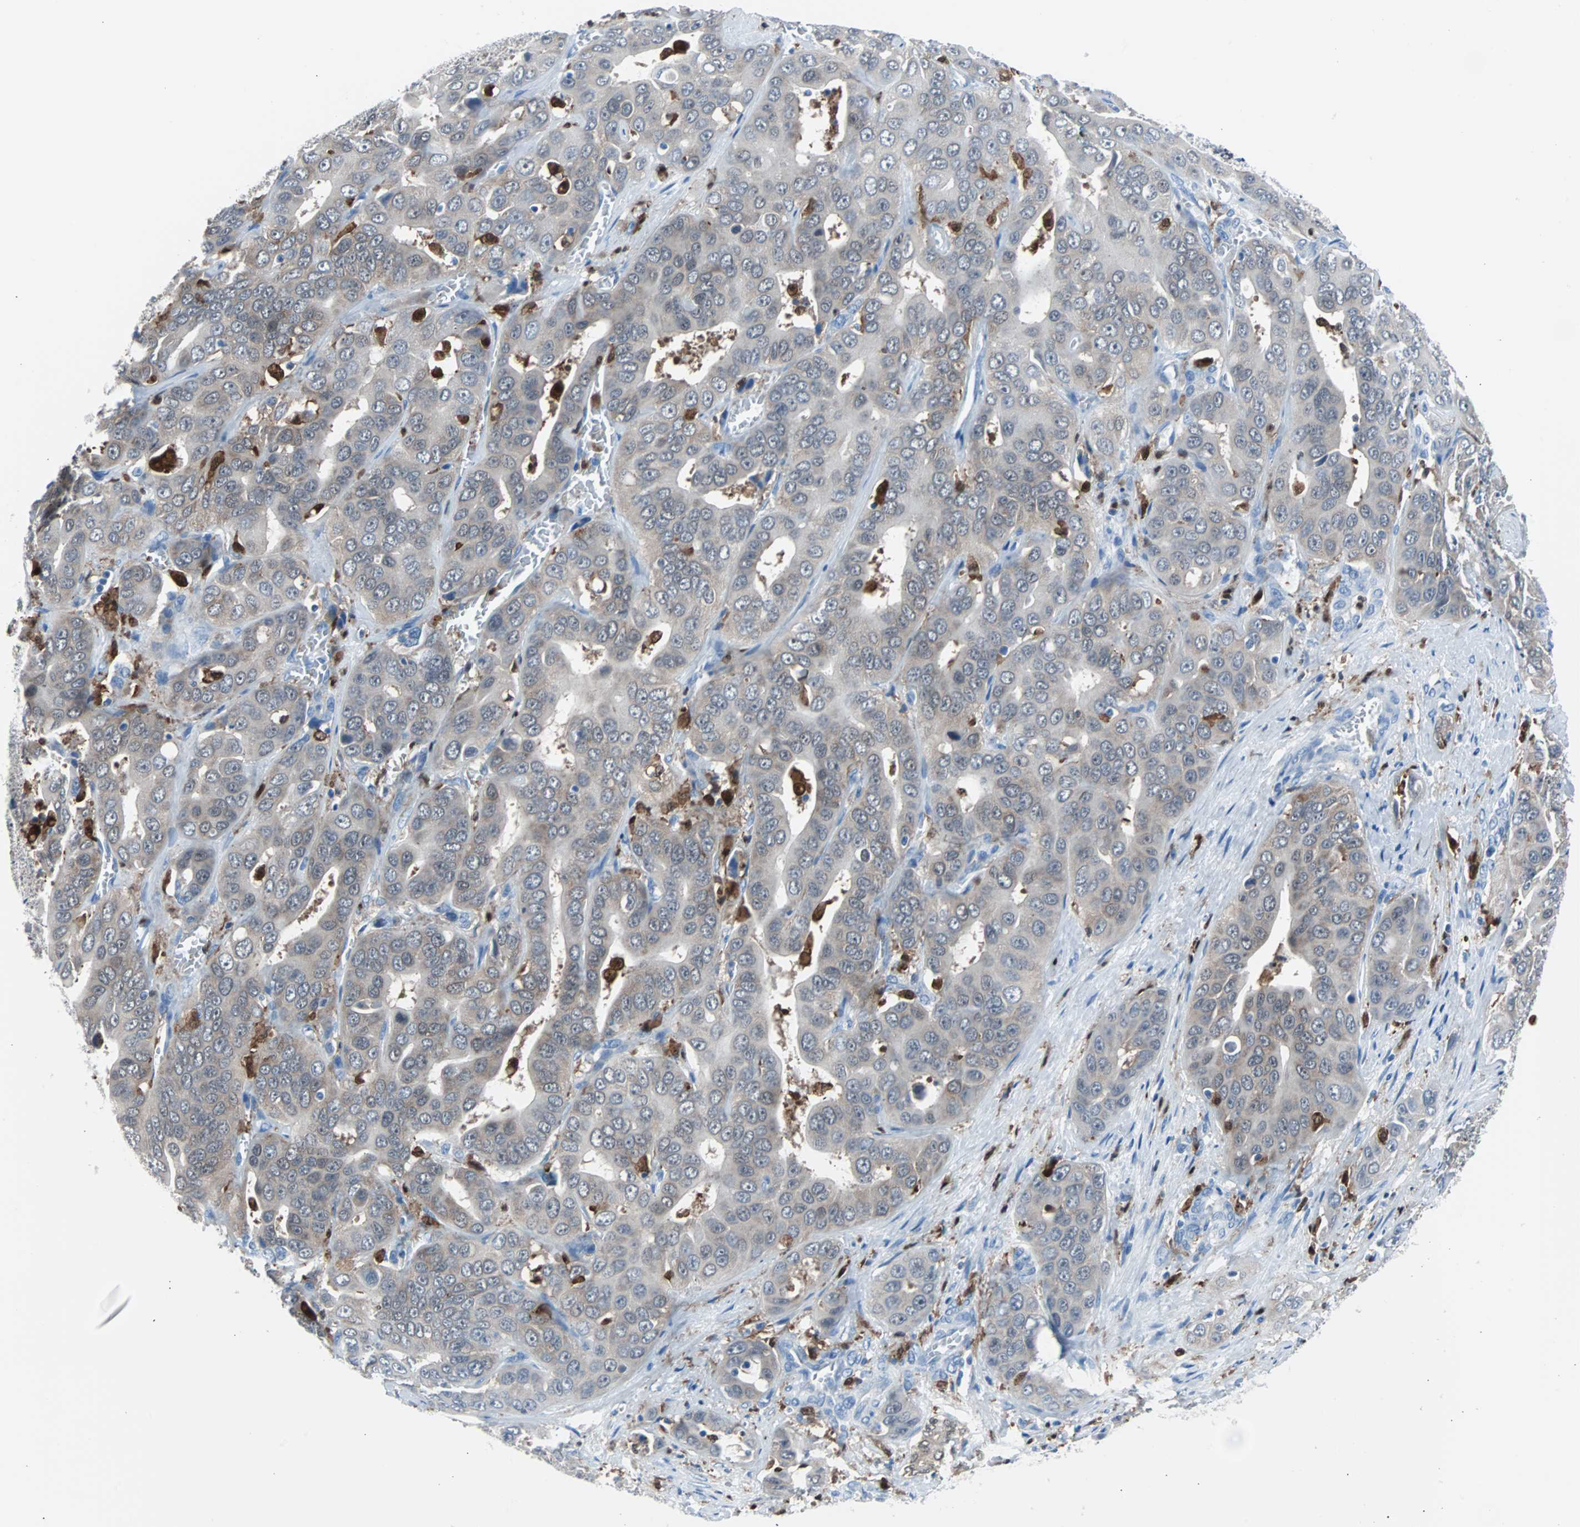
{"staining": {"intensity": "weak", "quantity": ">75%", "location": "cytoplasmic/membranous"}, "tissue": "liver cancer", "cell_type": "Tumor cells", "image_type": "cancer", "snomed": [{"axis": "morphology", "description": "Cholangiocarcinoma"}, {"axis": "topography", "description": "Liver"}], "caption": "Protein positivity by immunohistochemistry exhibits weak cytoplasmic/membranous staining in about >75% of tumor cells in cholangiocarcinoma (liver). The staining was performed using DAB (3,3'-diaminobenzidine) to visualize the protein expression in brown, while the nuclei were stained in blue with hematoxylin (Magnification: 20x).", "gene": "SYK", "patient": {"sex": "female", "age": 52}}